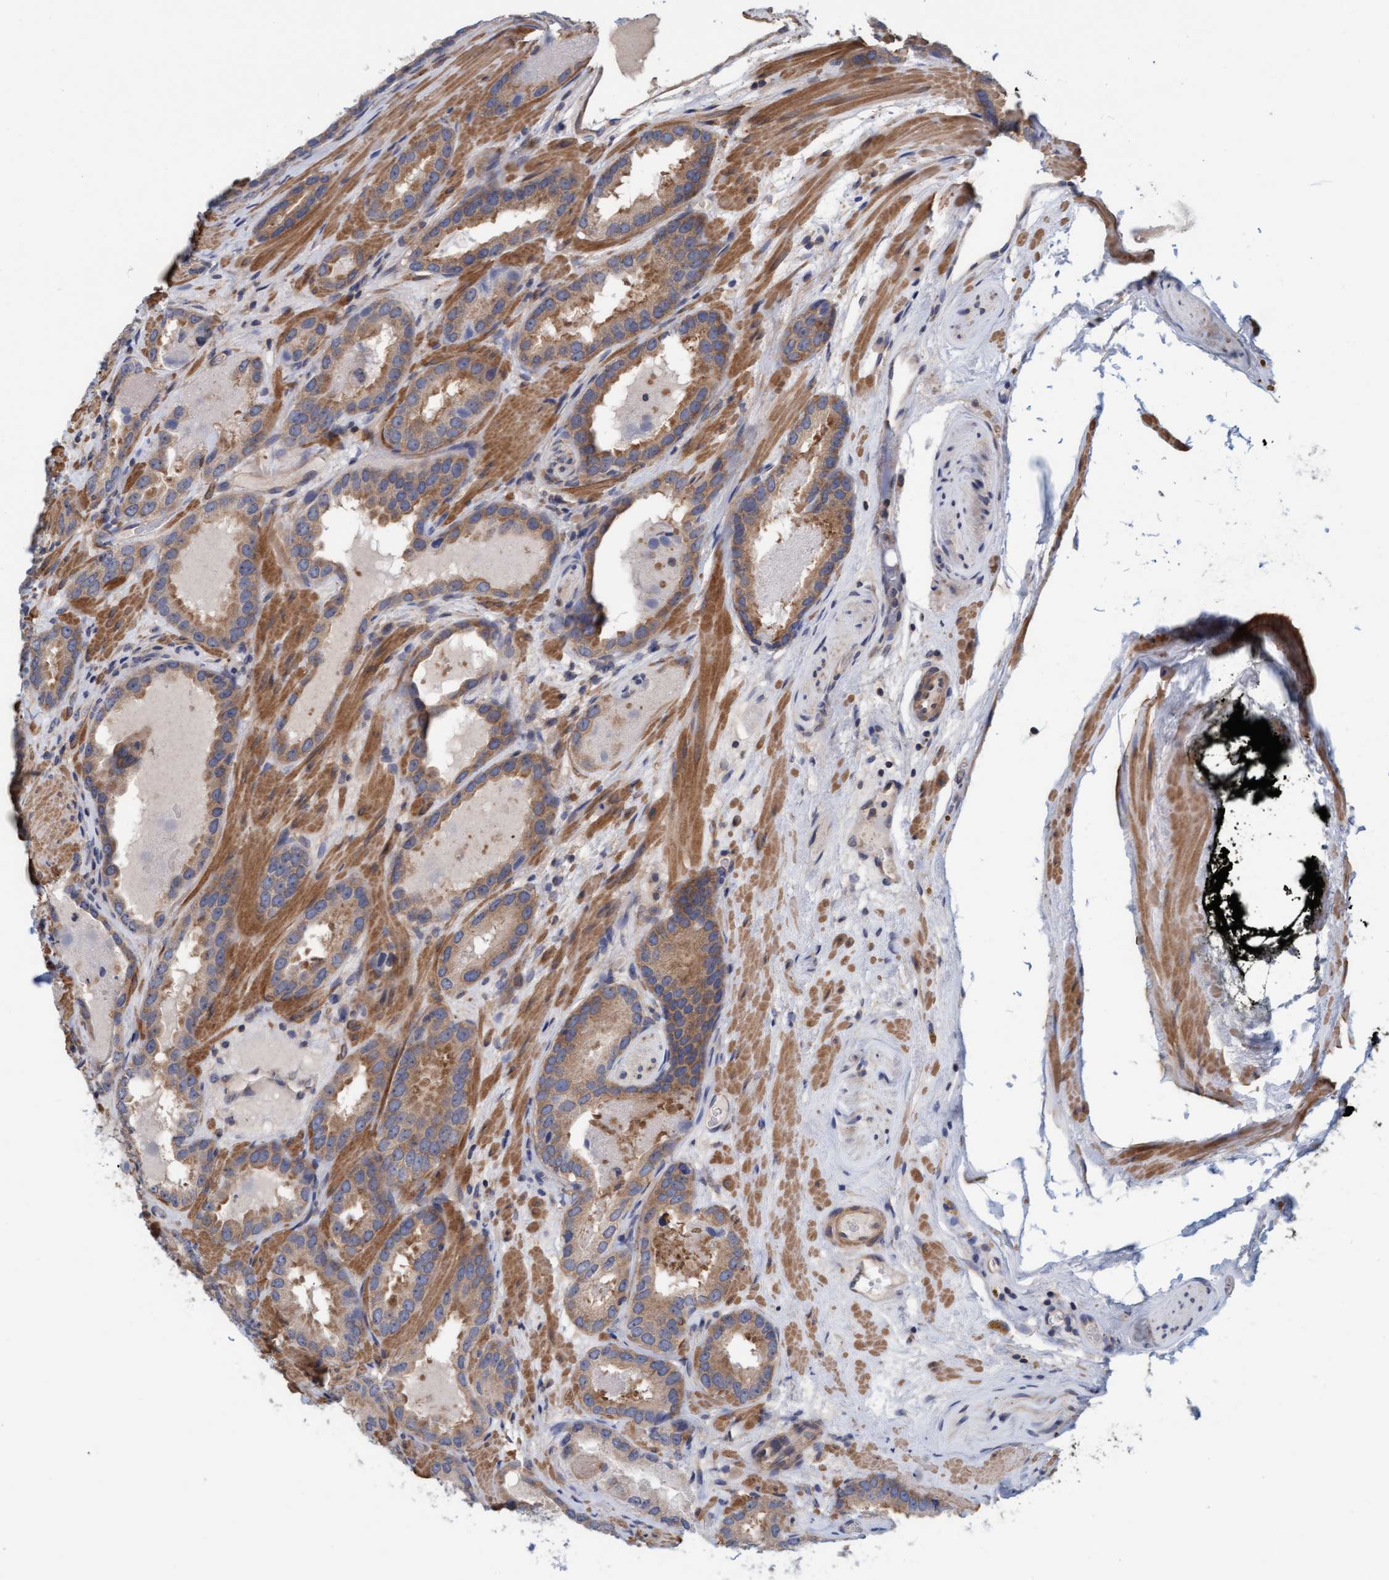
{"staining": {"intensity": "moderate", "quantity": ">75%", "location": "cytoplasmic/membranous"}, "tissue": "prostate cancer", "cell_type": "Tumor cells", "image_type": "cancer", "snomed": [{"axis": "morphology", "description": "Adenocarcinoma, Low grade"}, {"axis": "topography", "description": "Prostate"}], "caption": "Brown immunohistochemical staining in prostate low-grade adenocarcinoma demonstrates moderate cytoplasmic/membranous staining in about >75% of tumor cells. (IHC, brightfield microscopy, high magnification).", "gene": "FXR2", "patient": {"sex": "male", "age": 51}}